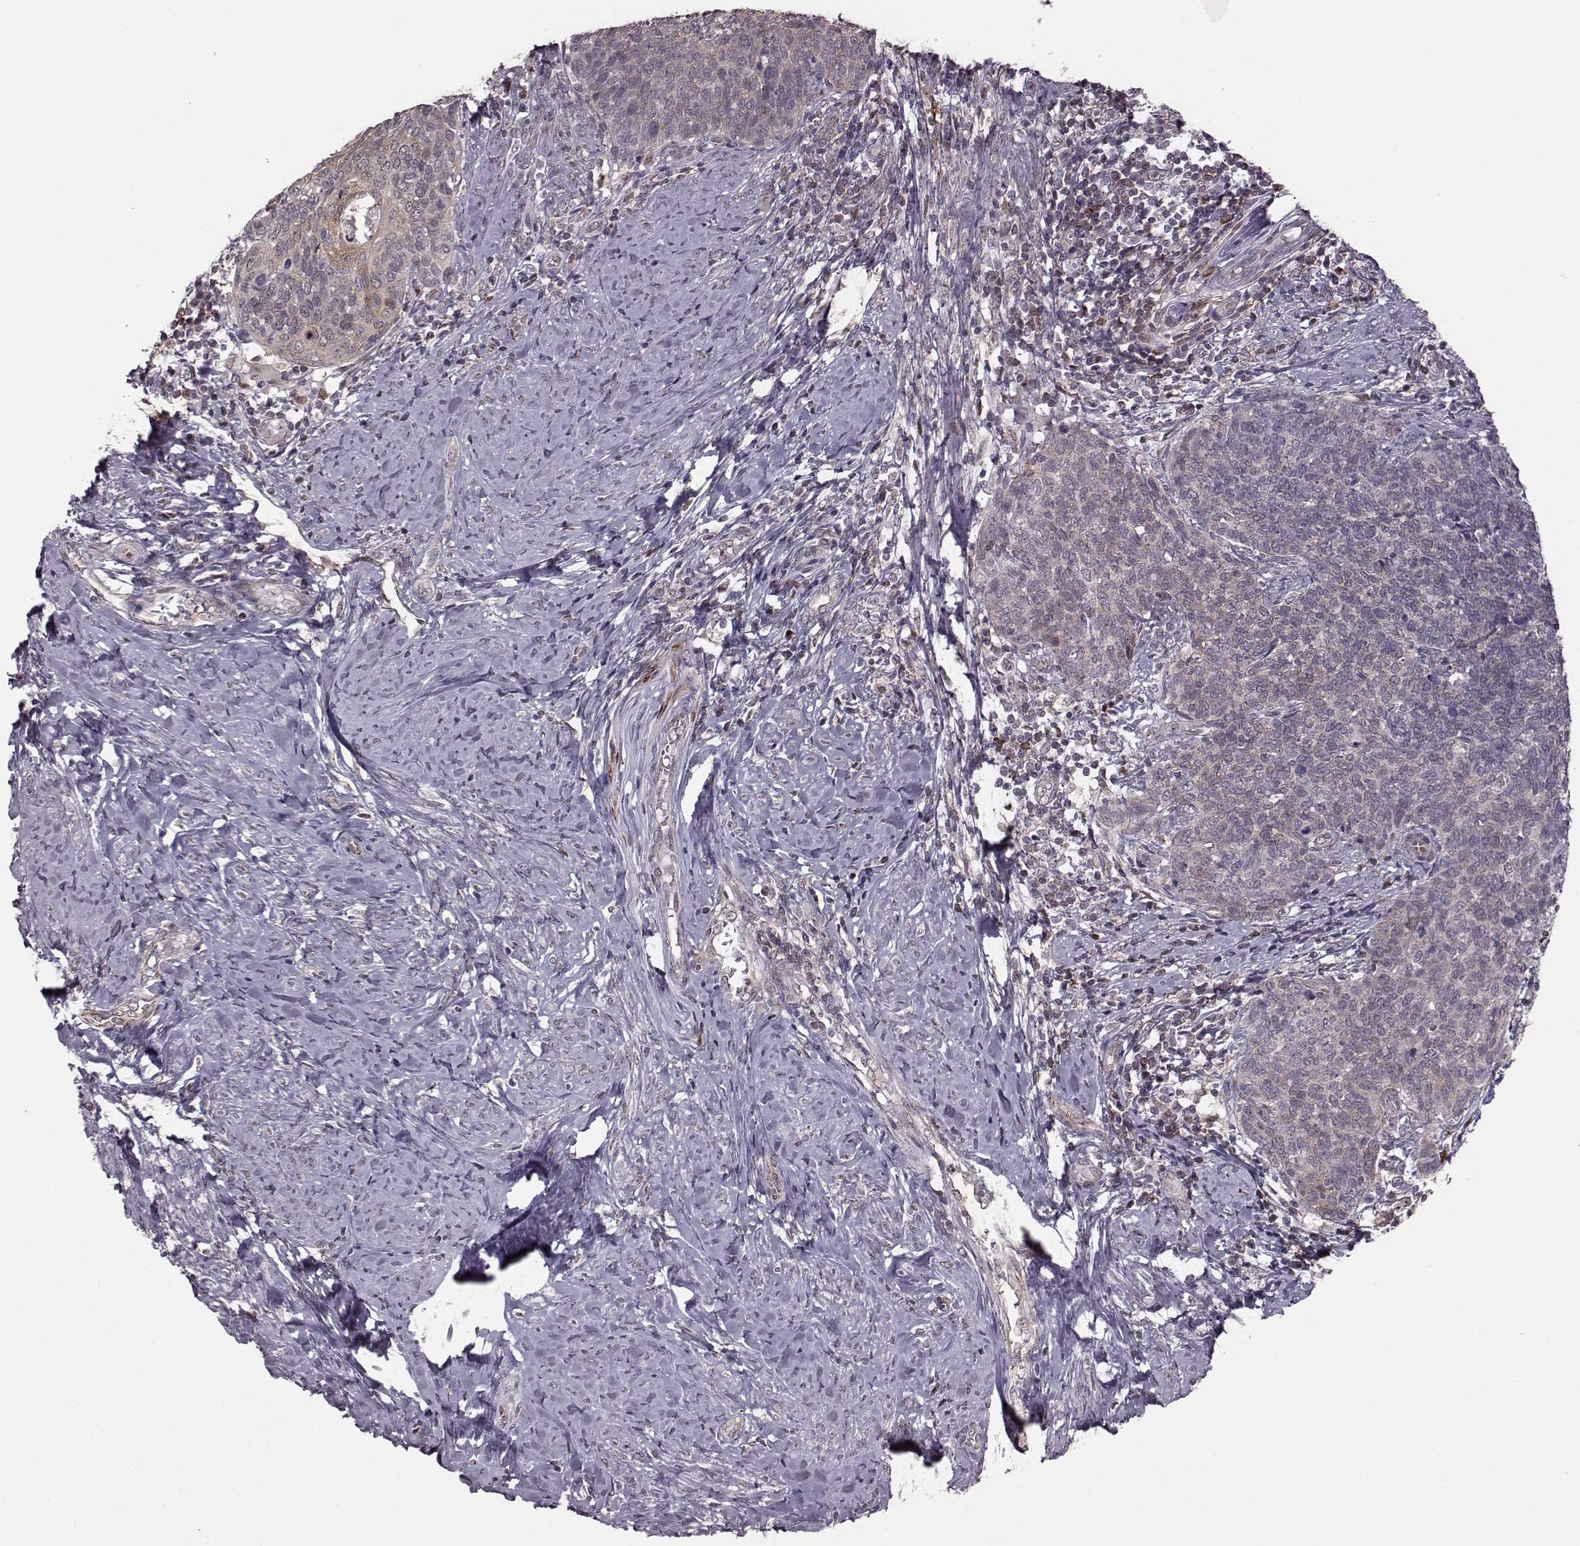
{"staining": {"intensity": "negative", "quantity": "none", "location": "none"}, "tissue": "cervical cancer", "cell_type": "Tumor cells", "image_type": "cancer", "snomed": [{"axis": "morphology", "description": "Normal tissue, NOS"}, {"axis": "morphology", "description": "Squamous cell carcinoma, NOS"}, {"axis": "topography", "description": "Cervix"}], "caption": "Protein analysis of squamous cell carcinoma (cervical) displays no significant expression in tumor cells. (Stains: DAB IHC with hematoxylin counter stain, Microscopy: brightfield microscopy at high magnification).", "gene": "KLF6", "patient": {"sex": "female", "age": 39}}